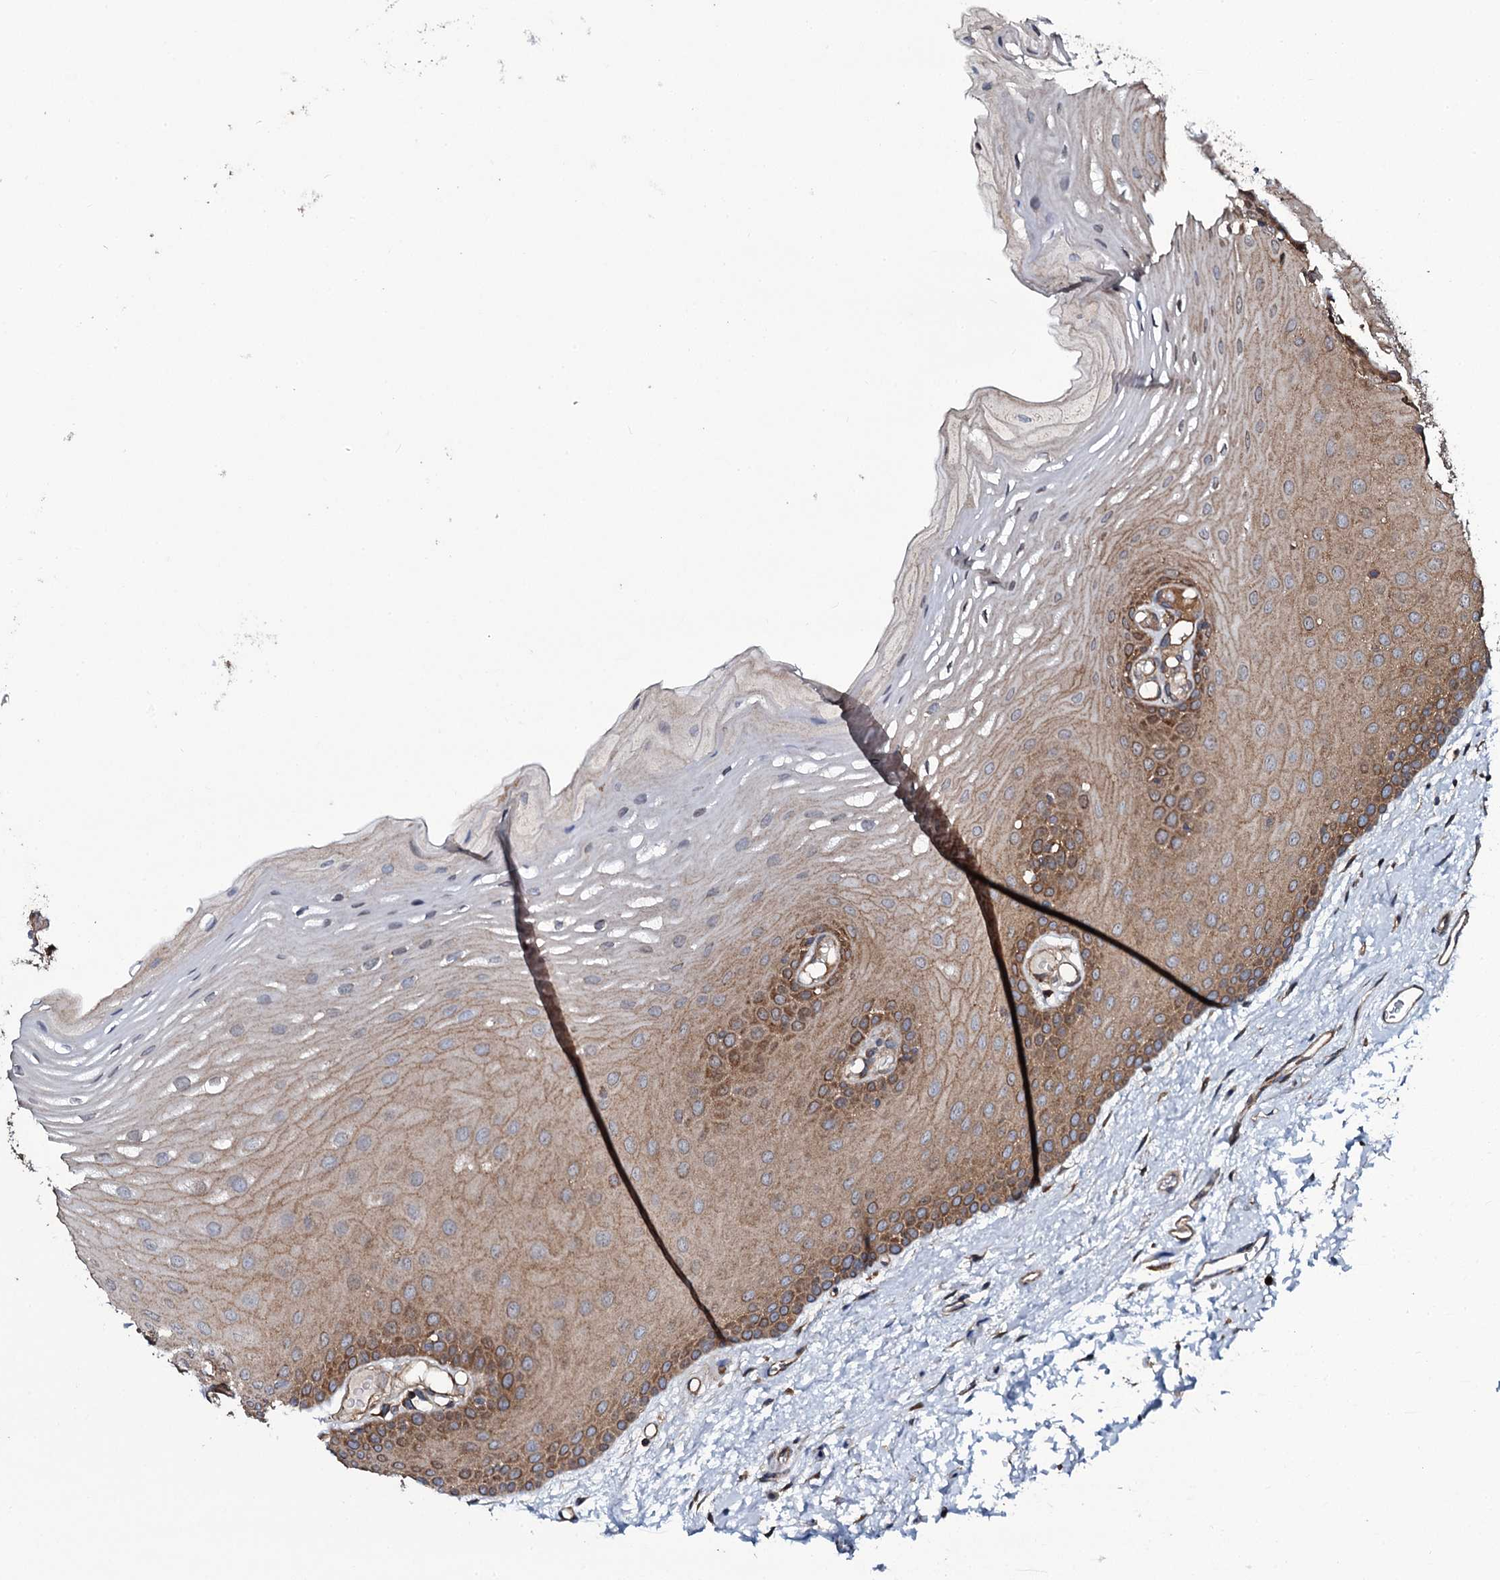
{"staining": {"intensity": "moderate", "quantity": "25%-75%", "location": "cytoplasmic/membranous"}, "tissue": "oral mucosa", "cell_type": "Squamous epithelial cells", "image_type": "normal", "snomed": [{"axis": "morphology", "description": "Normal tissue, NOS"}, {"axis": "topography", "description": "Oral tissue"}], "caption": "IHC (DAB) staining of unremarkable human oral mucosa demonstrates moderate cytoplasmic/membranous protein expression in about 25%-75% of squamous epithelial cells.", "gene": "USPL1", "patient": {"sex": "female", "age": 70}}